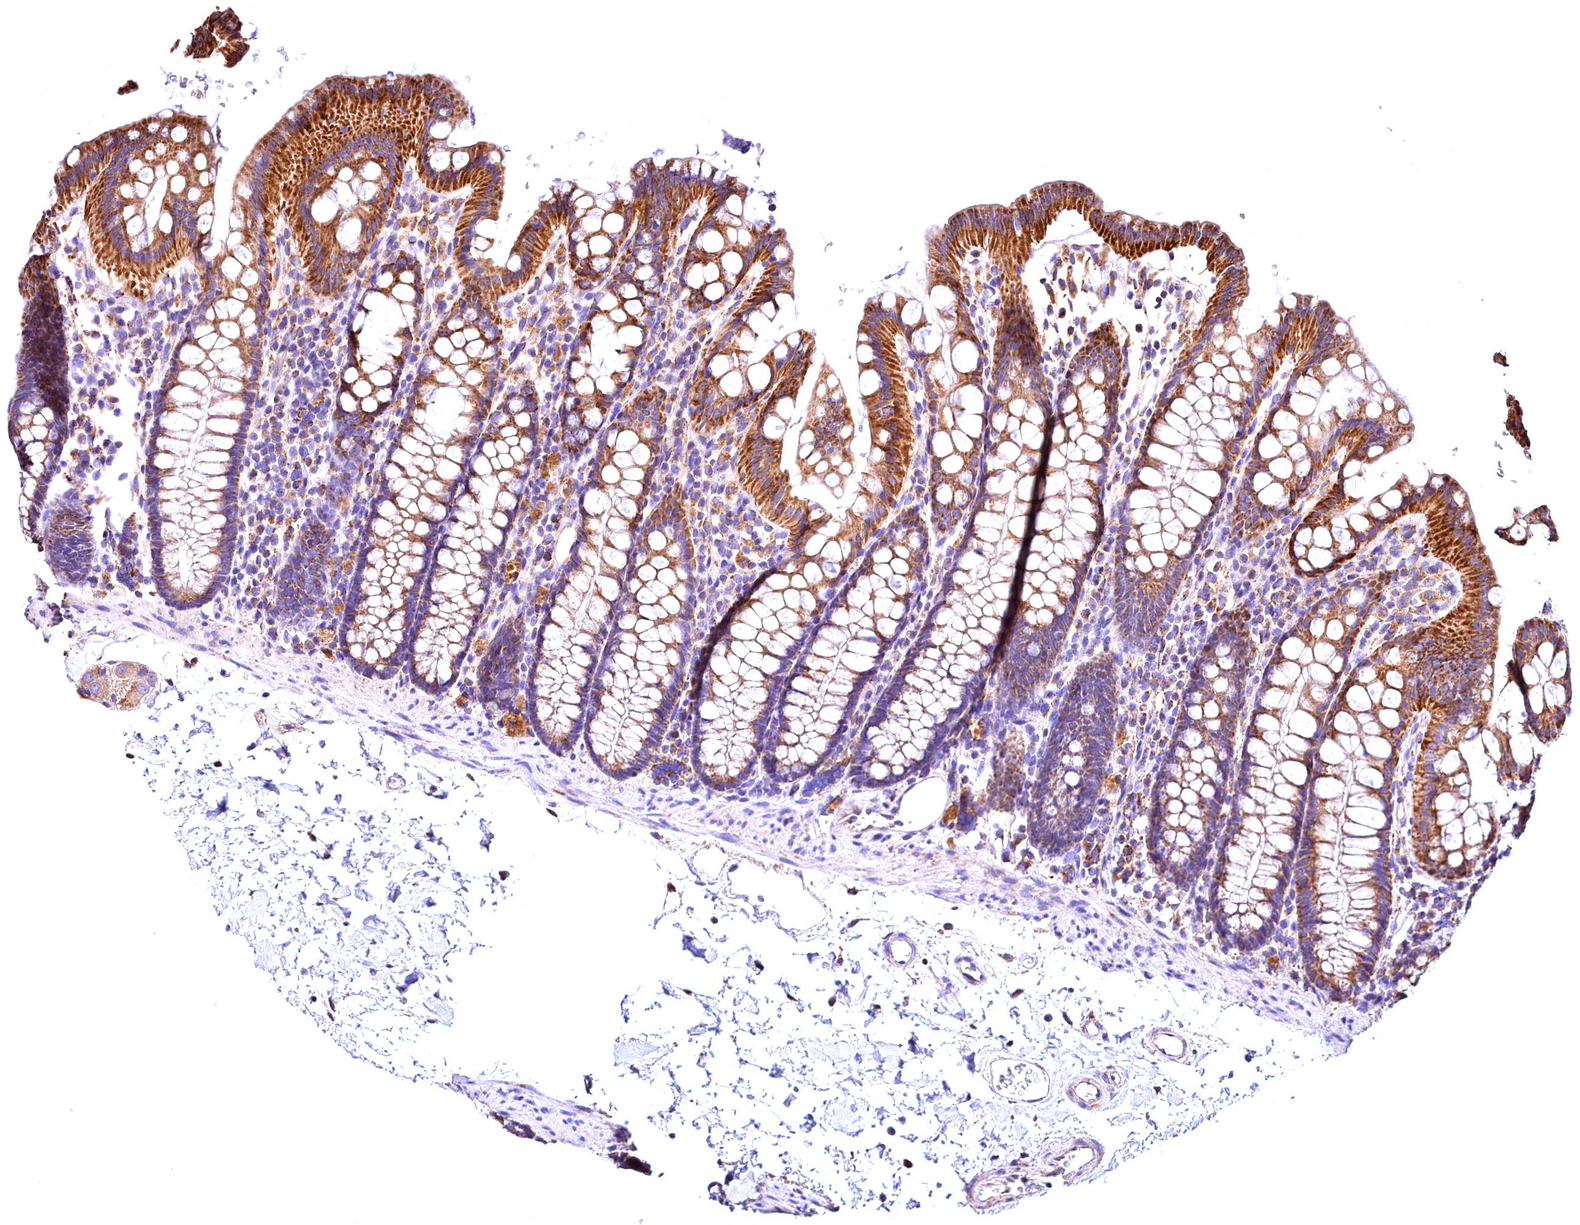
{"staining": {"intensity": "moderate", "quantity": ">75%", "location": "cytoplasmic/membranous"}, "tissue": "colon", "cell_type": "Endothelial cells", "image_type": "normal", "snomed": [{"axis": "morphology", "description": "Normal tissue, NOS"}, {"axis": "topography", "description": "Colon"}], "caption": "Endothelial cells exhibit moderate cytoplasmic/membranous expression in approximately >75% of cells in unremarkable colon. The staining was performed using DAB, with brown indicating positive protein expression. Nuclei are stained blue with hematoxylin.", "gene": "ACAA2", "patient": {"sex": "male", "age": 75}}